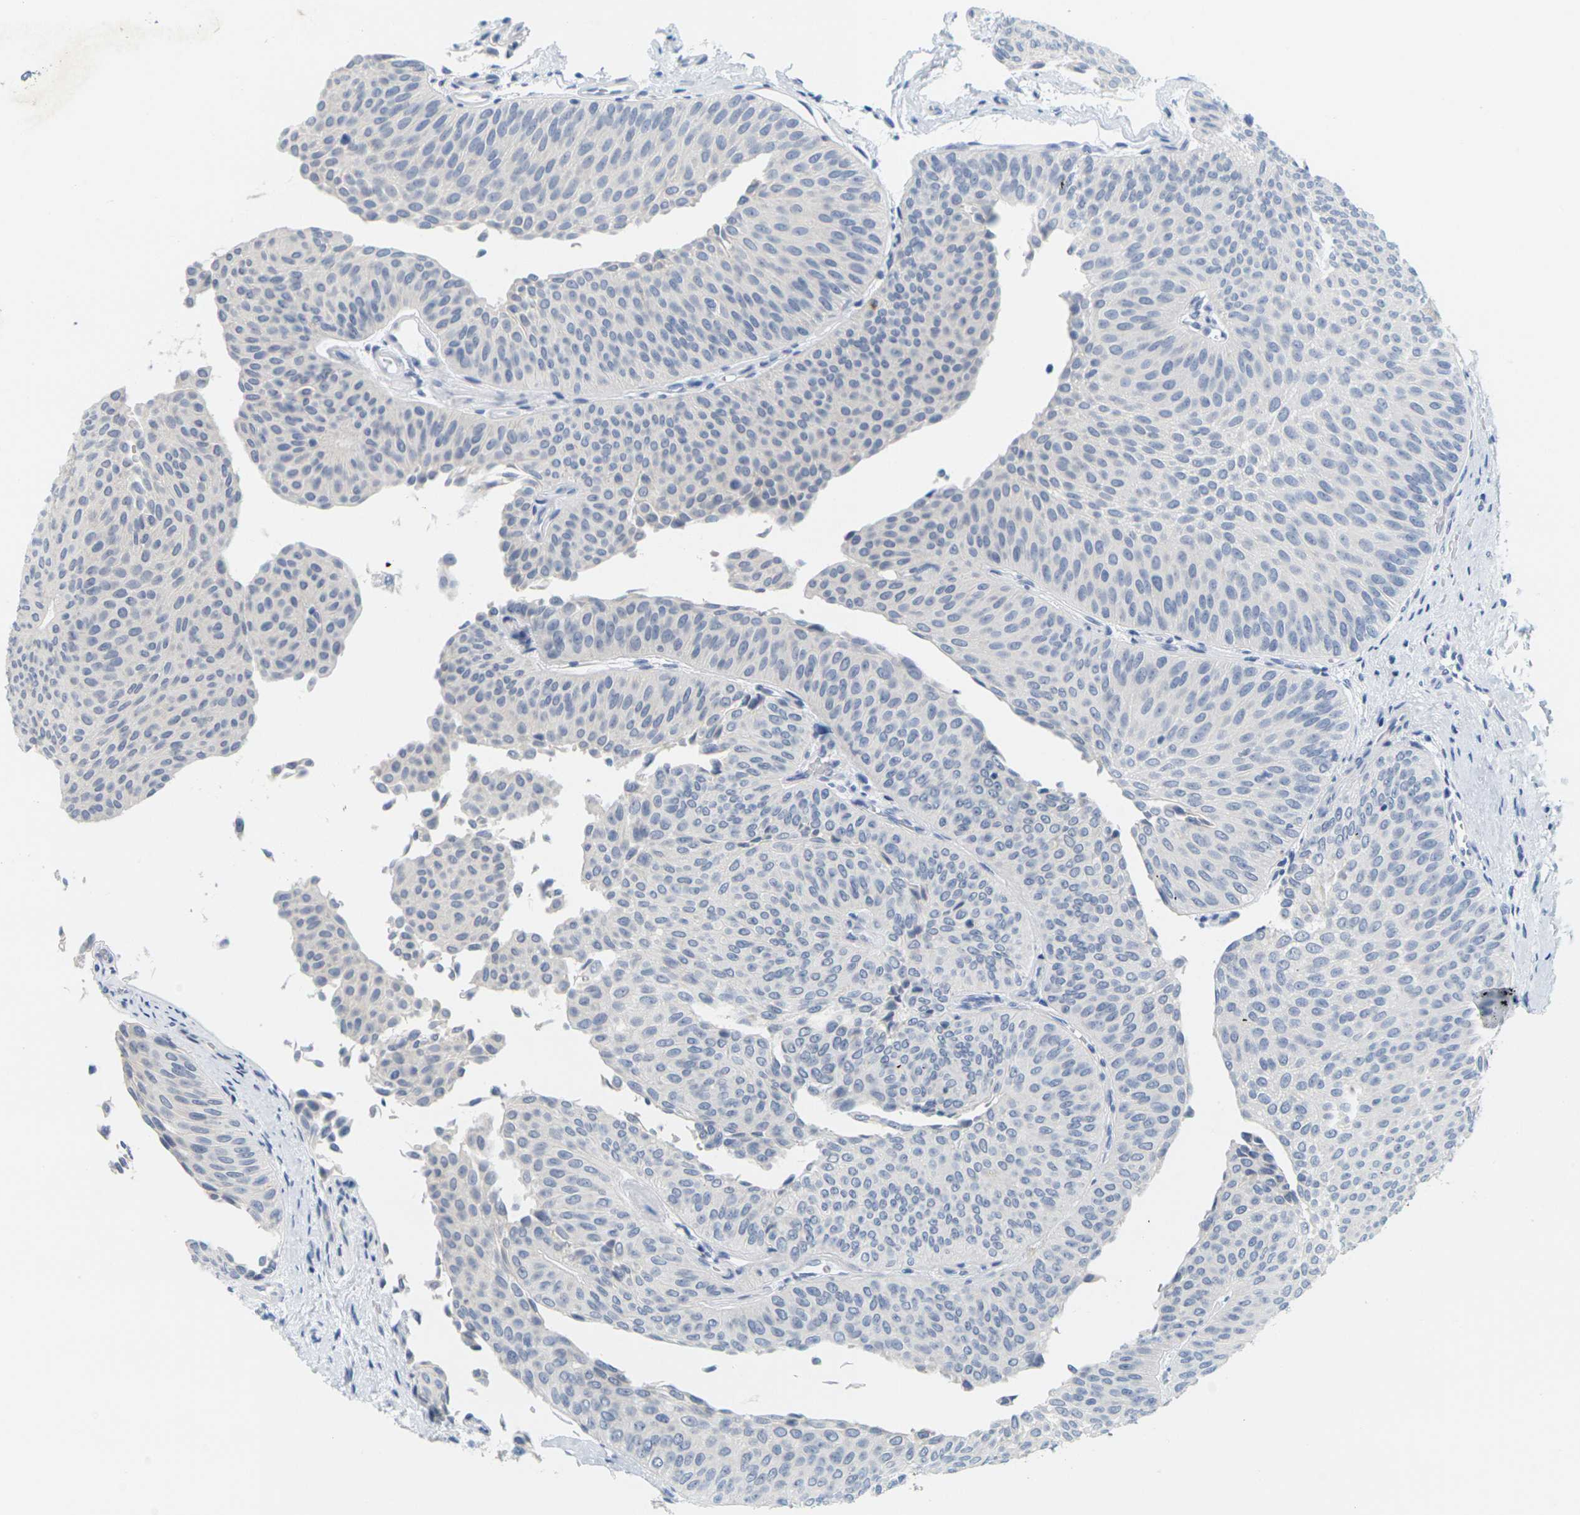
{"staining": {"intensity": "negative", "quantity": "none", "location": "none"}, "tissue": "urothelial cancer", "cell_type": "Tumor cells", "image_type": "cancer", "snomed": [{"axis": "morphology", "description": "Urothelial carcinoma, Low grade"}, {"axis": "topography", "description": "Urinary bladder"}], "caption": "Tumor cells show no significant expression in urothelial cancer.", "gene": "HLA-DOB", "patient": {"sex": "female", "age": 60}}